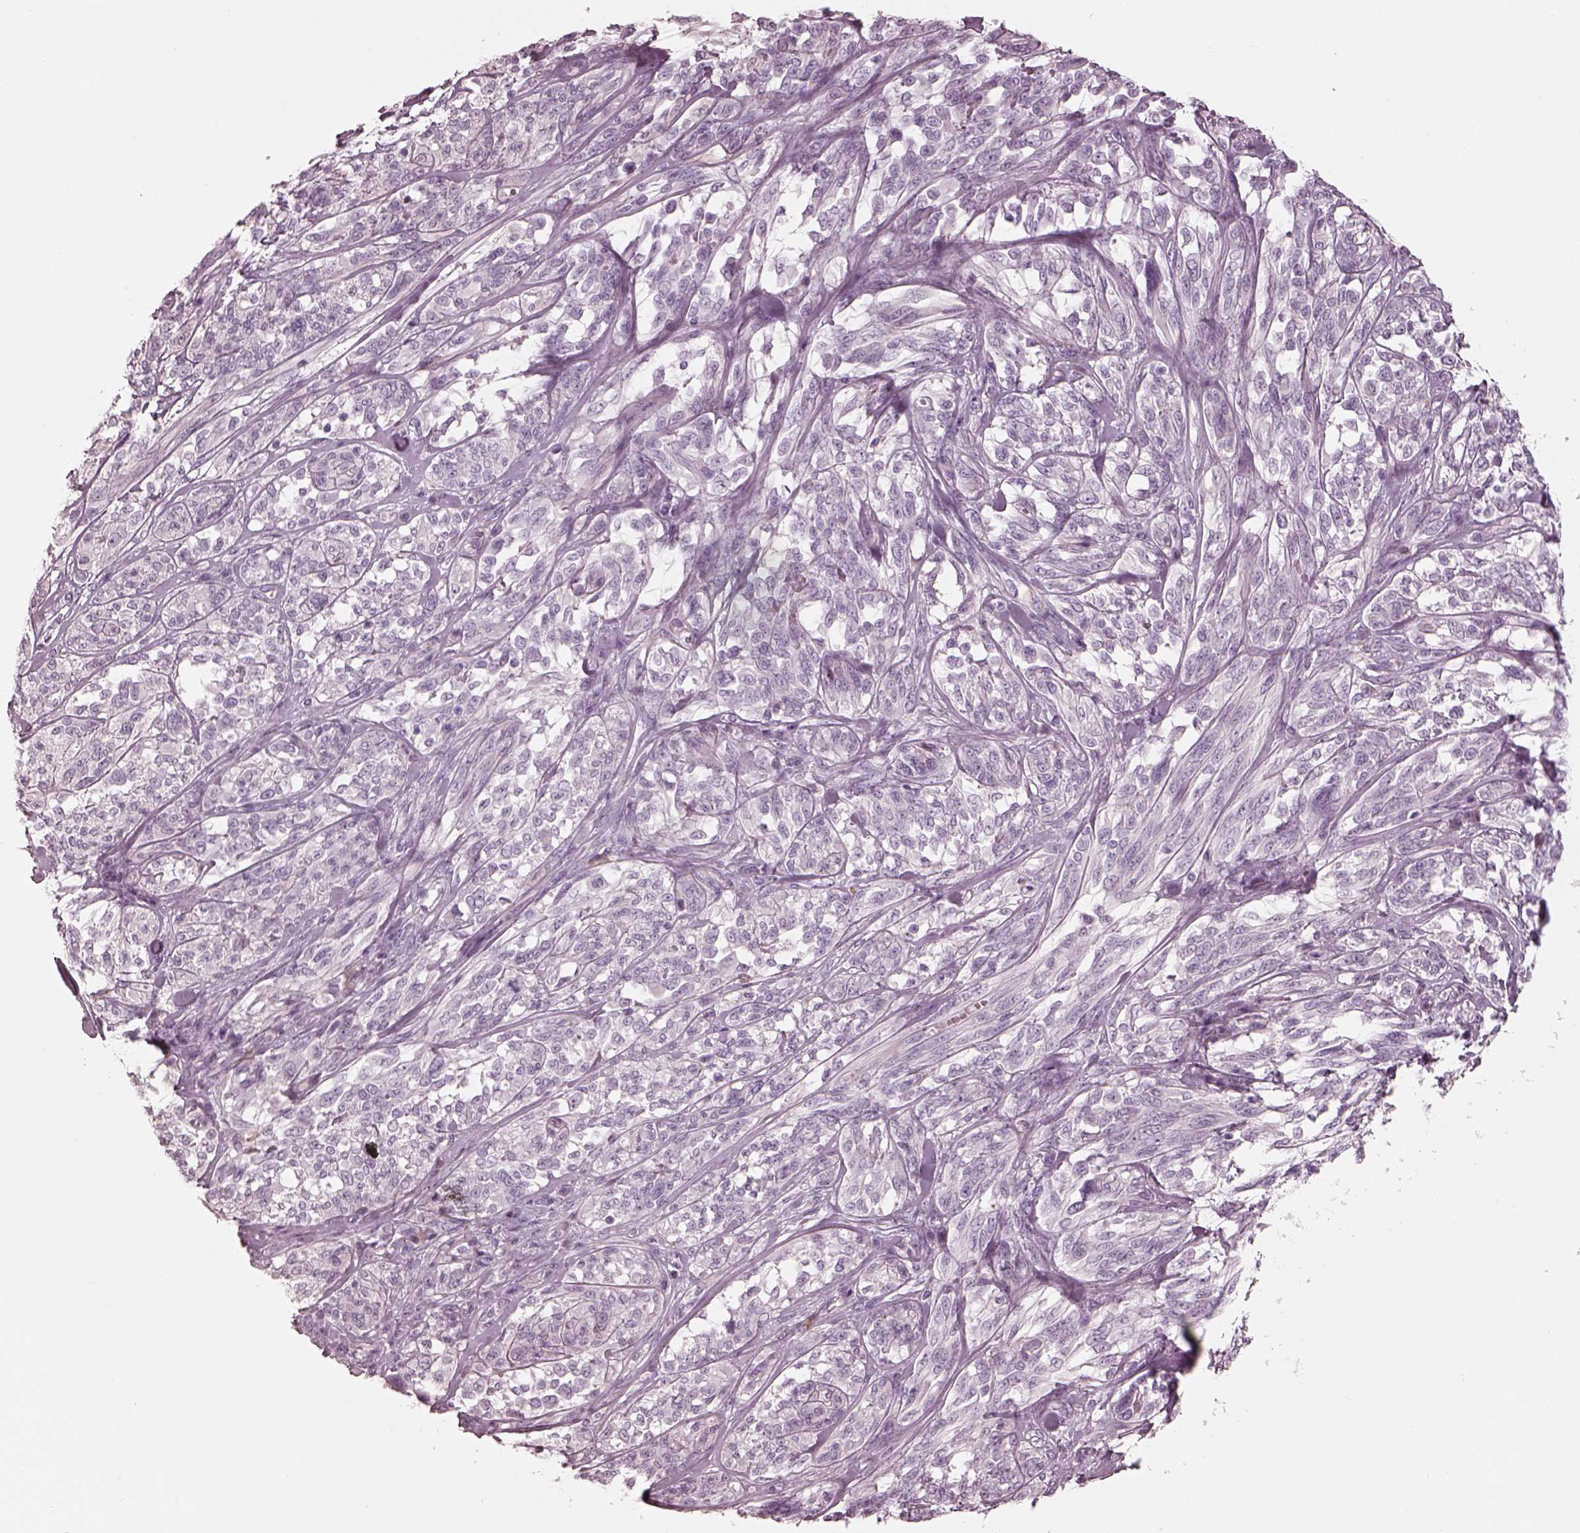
{"staining": {"intensity": "negative", "quantity": "none", "location": "none"}, "tissue": "melanoma", "cell_type": "Tumor cells", "image_type": "cancer", "snomed": [{"axis": "morphology", "description": "Malignant melanoma, NOS"}, {"axis": "topography", "description": "Skin"}], "caption": "High magnification brightfield microscopy of melanoma stained with DAB (brown) and counterstained with hematoxylin (blue): tumor cells show no significant staining.", "gene": "CADM2", "patient": {"sex": "female", "age": 91}}